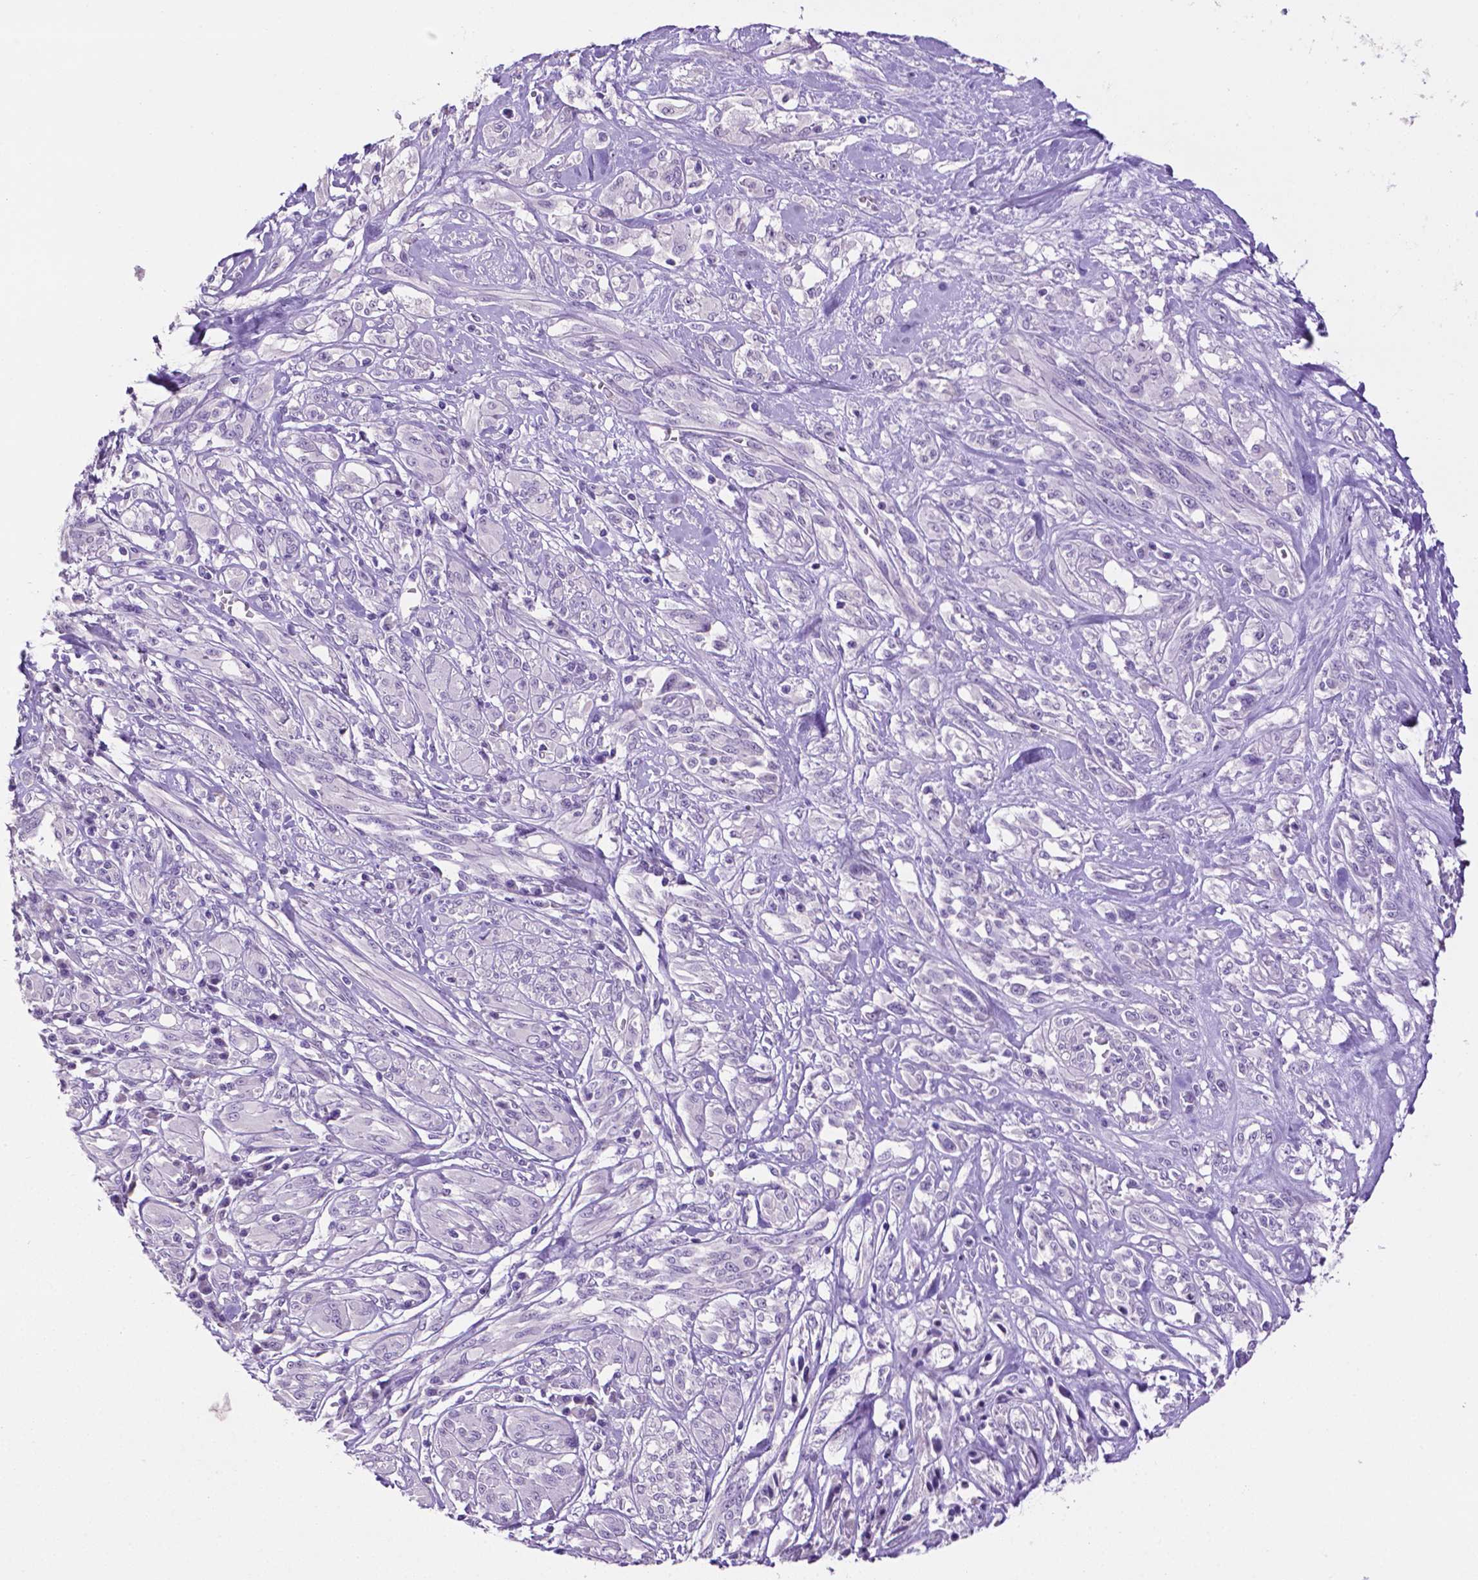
{"staining": {"intensity": "negative", "quantity": "none", "location": "none"}, "tissue": "melanoma", "cell_type": "Tumor cells", "image_type": "cancer", "snomed": [{"axis": "morphology", "description": "Malignant melanoma, NOS"}, {"axis": "topography", "description": "Skin"}], "caption": "An immunohistochemistry (IHC) photomicrograph of melanoma is shown. There is no staining in tumor cells of melanoma. (Brightfield microscopy of DAB (3,3'-diaminobenzidine) IHC at high magnification).", "gene": "TACSTD2", "patient": {"sex": "female", "age": 91}}